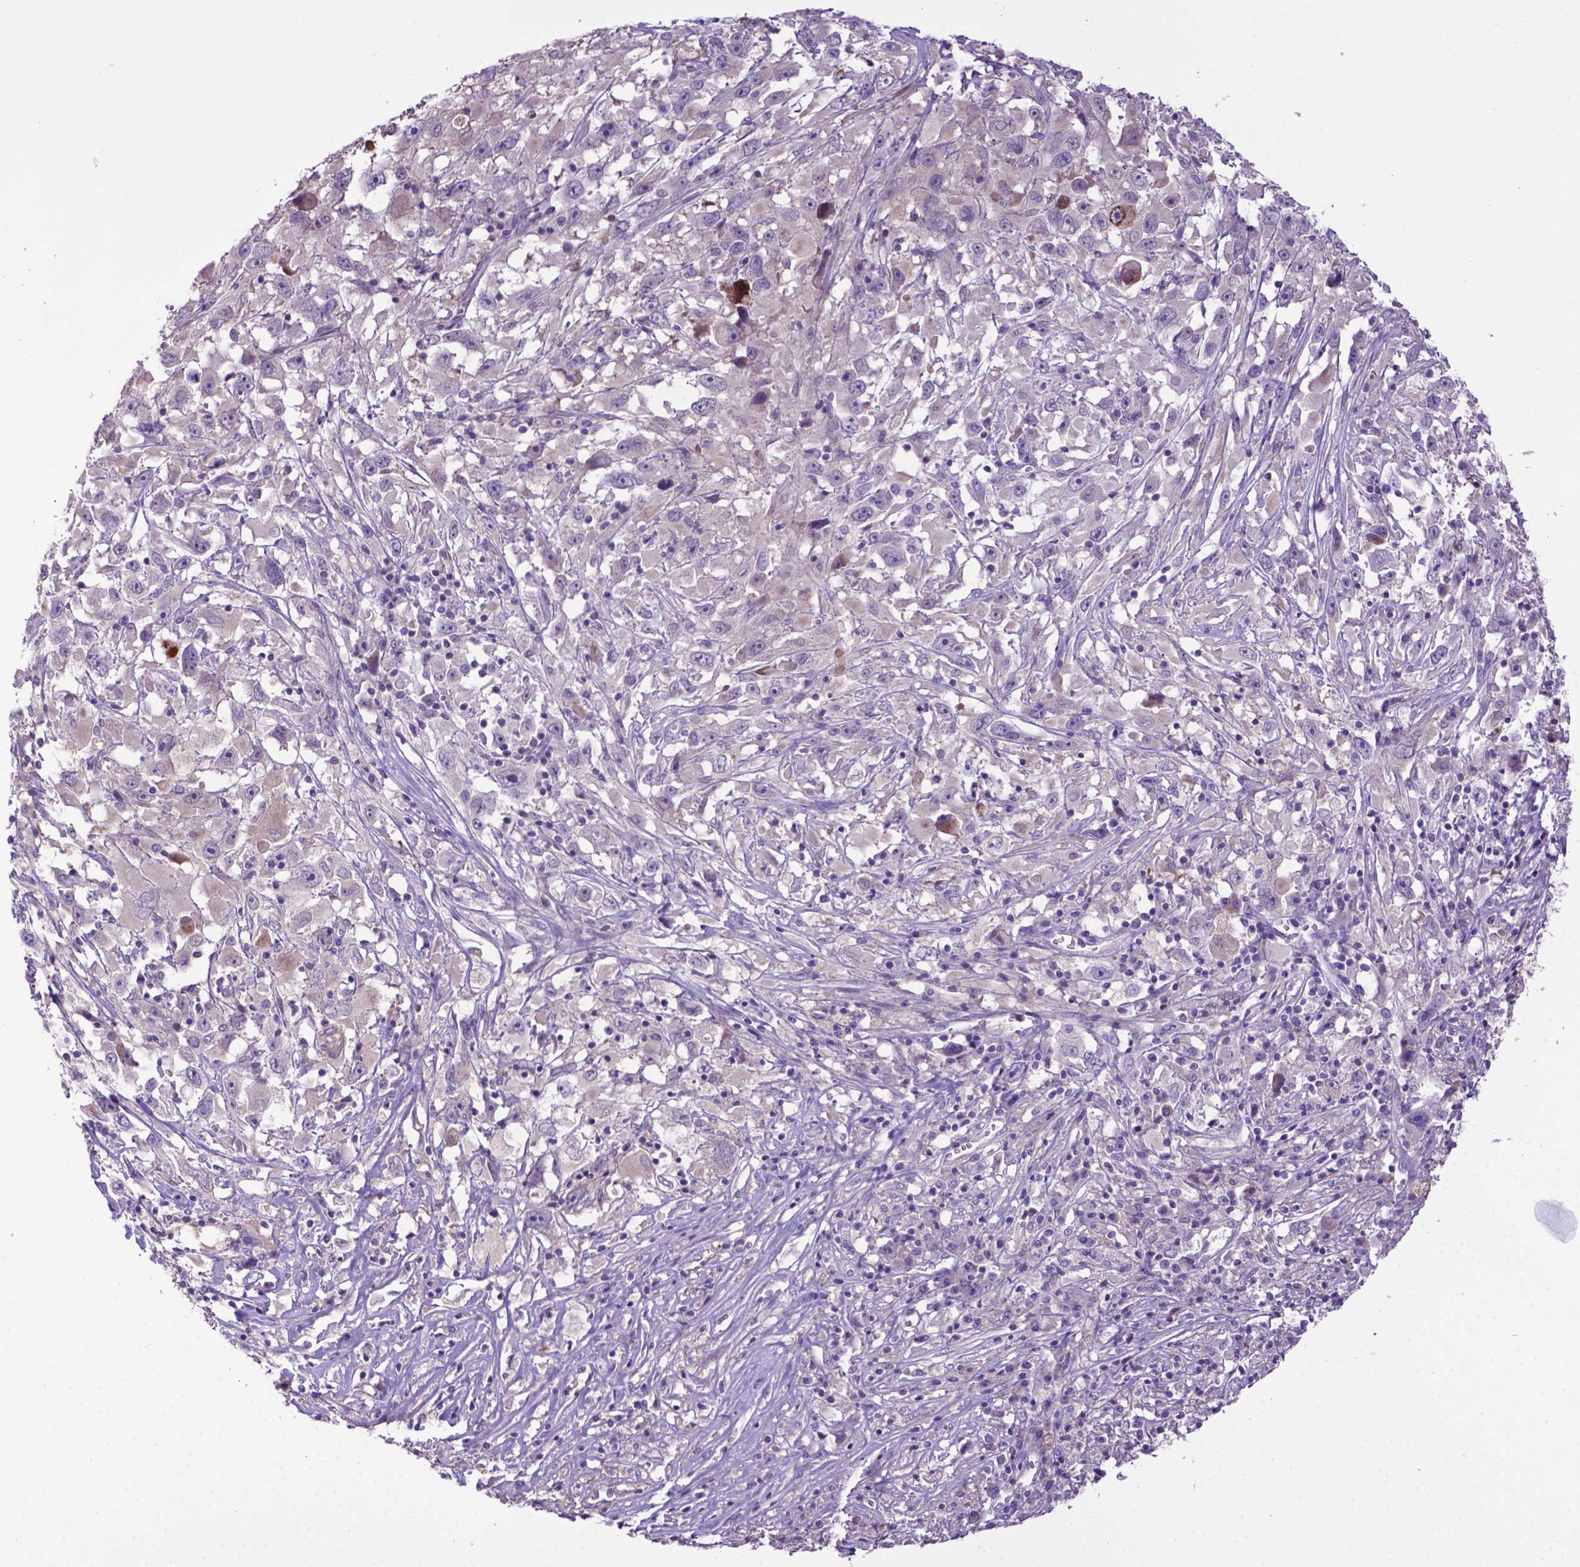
{"staining": {"intensity": "negative", "quantity": "none", "location": "none"}, "tissue": "melanoma", "cell_type": "Tumor cells", "image_type": "cancer", "snomed": [{"axis": "morphology", "description": "Malignant melanoma, Metastatic site"}, {"axis": "topography", "description": "Soft tissue"}], "caption": "Tumor cells are negative for brown protein staining in melanoma.", "gene": "ADRA2B", "patient": {"sex": "male", "age": 50}}